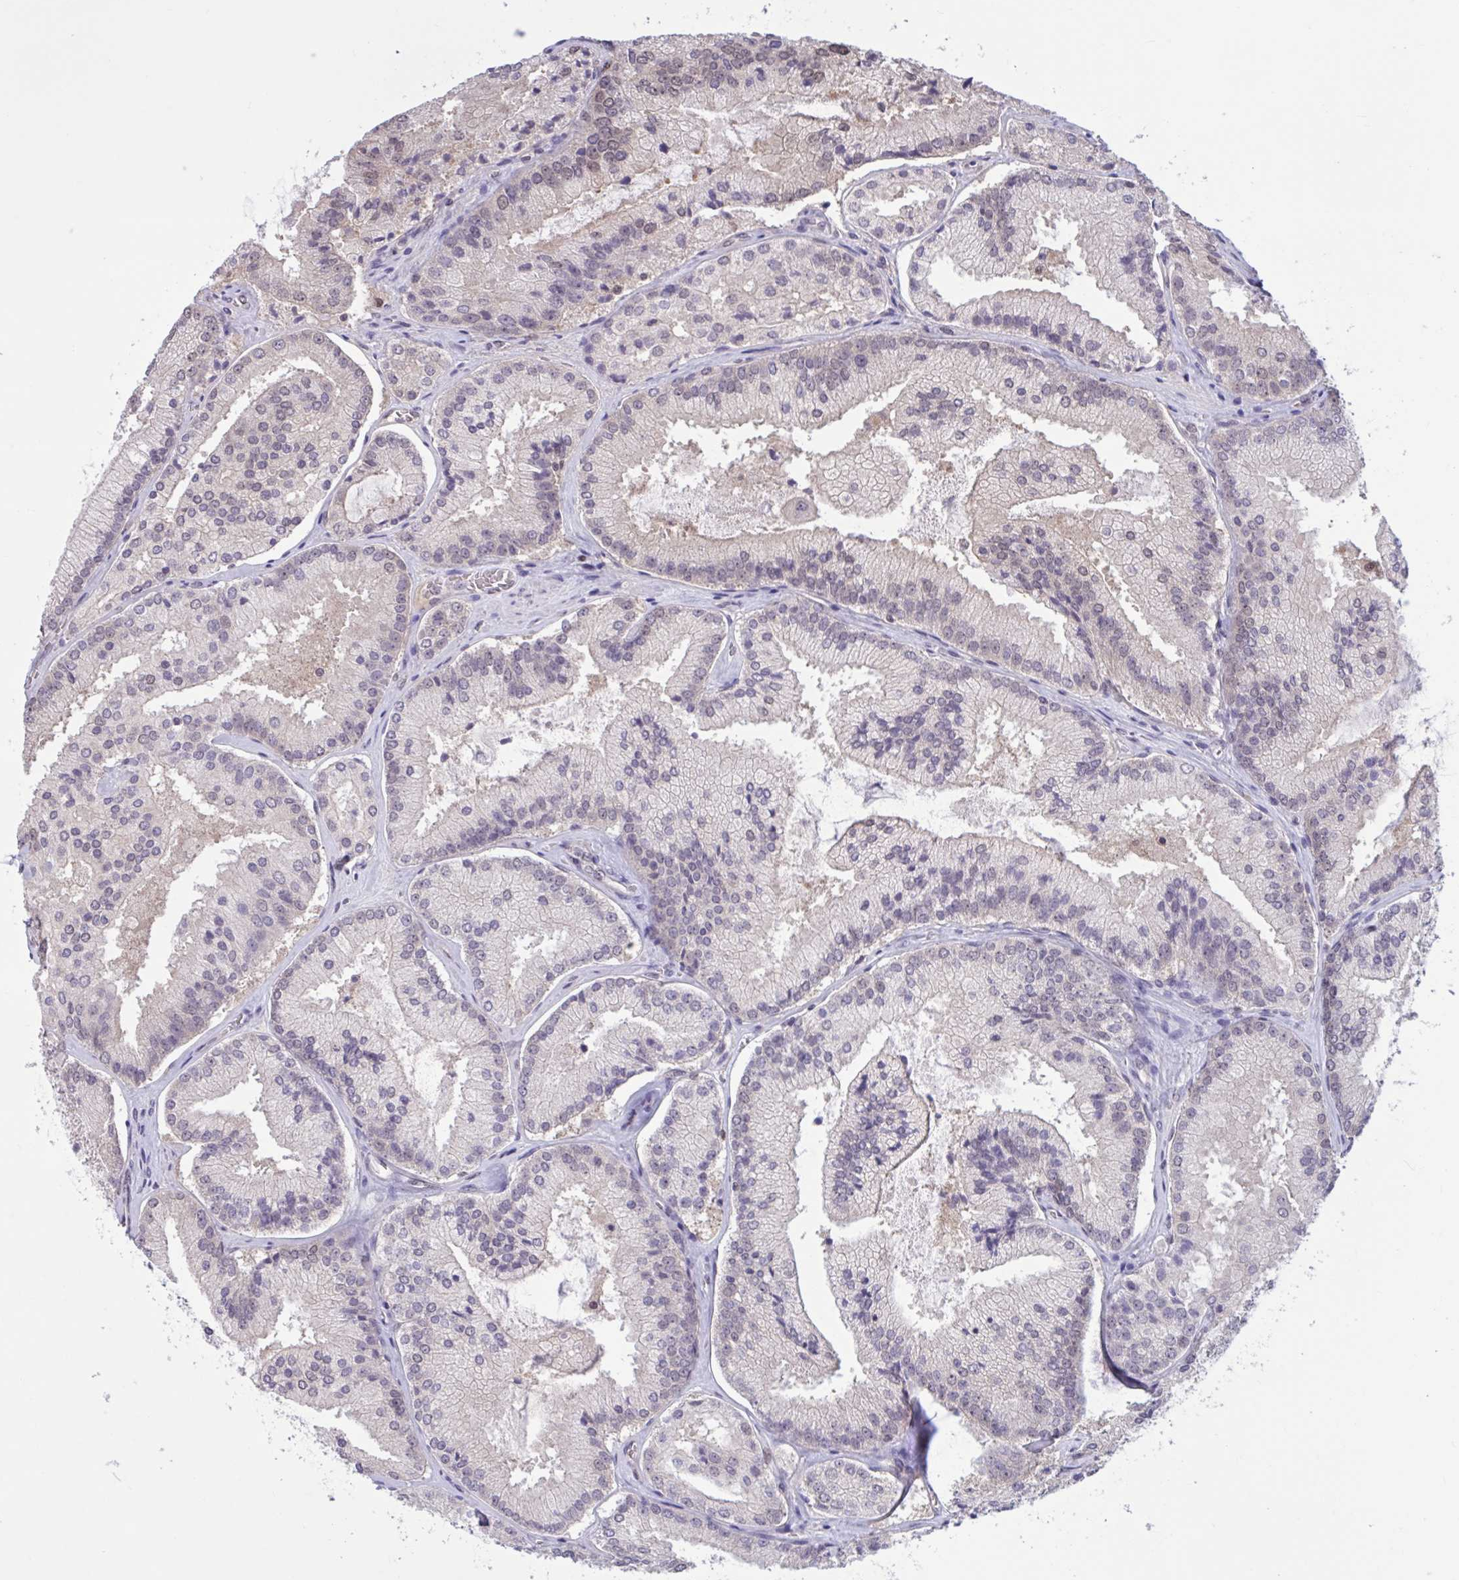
{"staining": {"intensity": "negative", "quantity": "none", "location": "none"}, "tissue": "prostate cancer", "cell_type": "Tumor cells", "image_type": "cancer", "snomed": [{"axis": "morphology", "description": "Adenocarcinoma, High grade"}, {"axis": "topography", "description": "Prostate"}], "caption": "The immunohistochemistry (IHC) image has no significant expression in tumor cells of prostate cancer (adenocarcinoma (high-grade)) tissue.", "gene": "RBL1", "patient": {"sex": "male", "age": 73}}